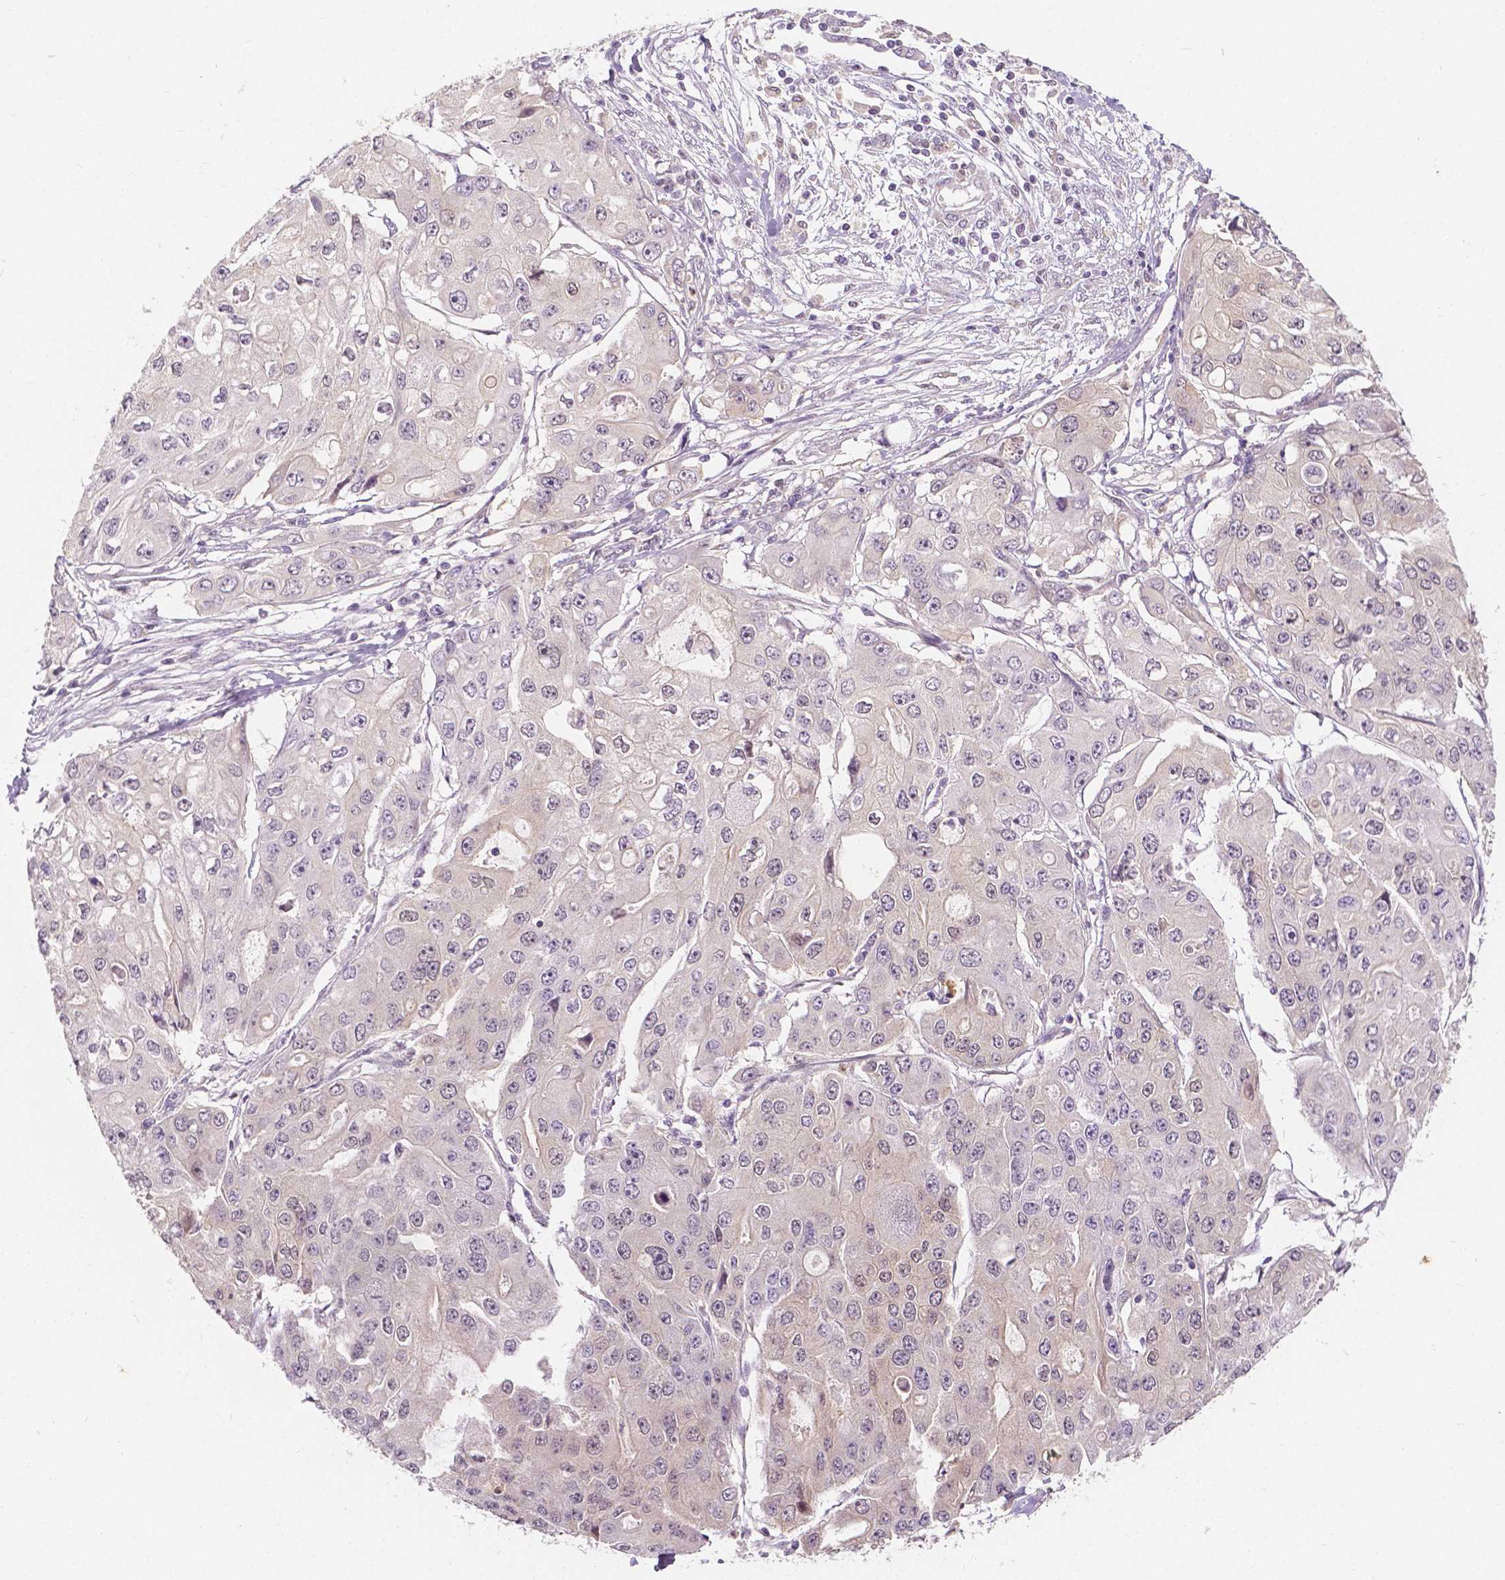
{"staining": {"intensity": "negative", "quantity": "none", "location": "none"}, "tissue": "ovarian cancer", "cell_type": "Tumor cells", "image_type": "cancer", "snomed": [{"axis": "morphology", "description": "Cystadenocarcinoma, serous, NOS"}, {"axis": "topography", "description": "Ovary"}], "caption": "This is an IHC image of human ovarian cancer (serous cystadenocarcinoma). There is no positivity in tumor cells.", "gene": "NAPRT", "patient": {"sex": "female", "age": 56}}